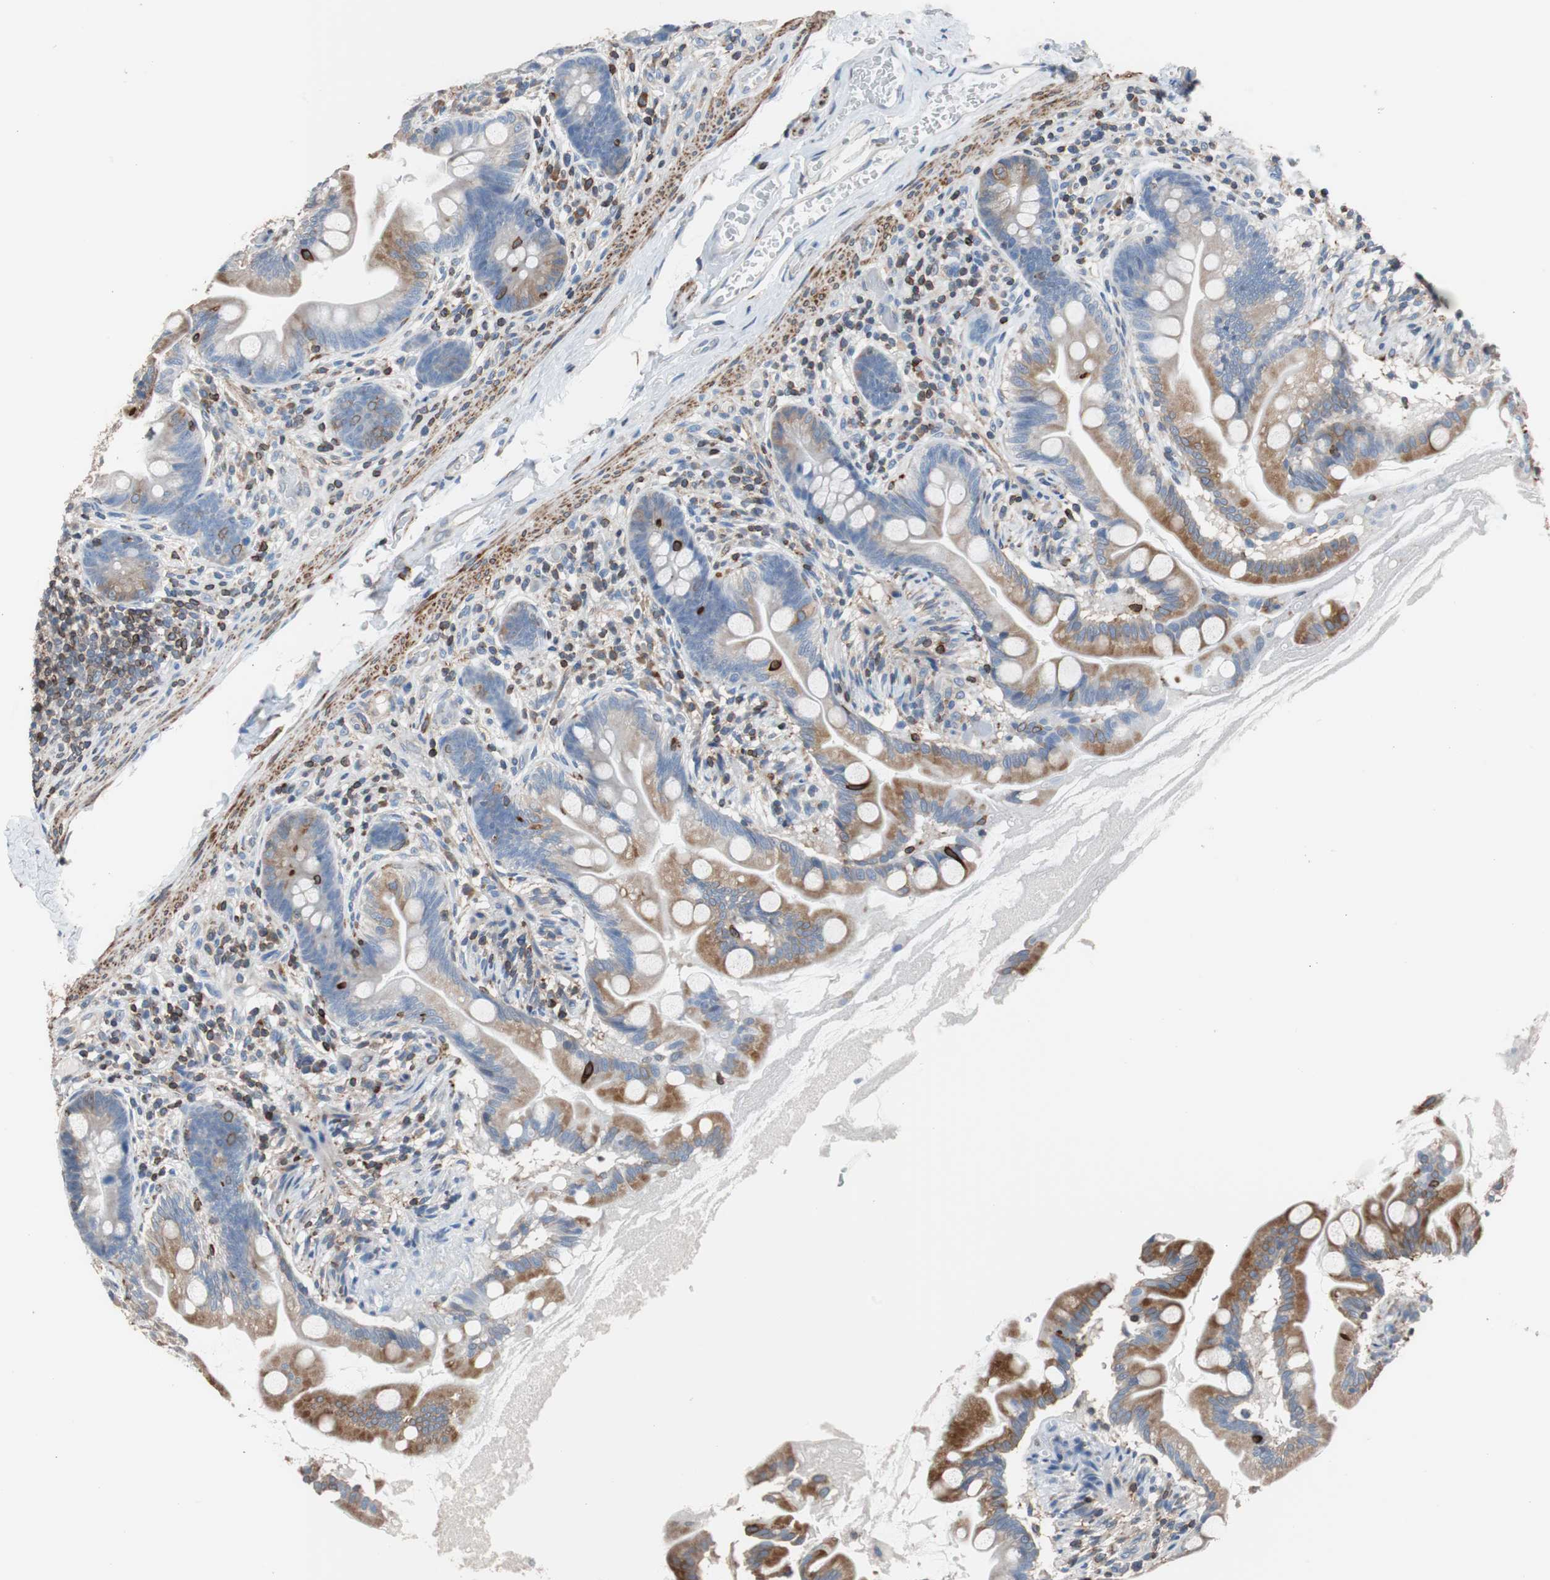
{"staining": {"intensity": "moderate", "quantity": ">75%", "location": "cytoplasmic/membranous"}, "tissue": "small intestine", "cell_type": "Glandular cells", "image_type": "normal", "snomed": [{"axis": "morphology", "description": "Normal tissue, NOS"}, {"axis": "topography", "description": "Small intestine"}], "caption": "Immunohistochemistry image of unremarkable small intestine: small intestine stained using IHC reveals medium levels of moderate protein expression localized specifically in the cytoplasmic/membranous of glandular cells, appearing as a cytoplasmic/membranous brown color.", "gene": "PBXIP1", "patient": {"sex": "female", "age": 56}}